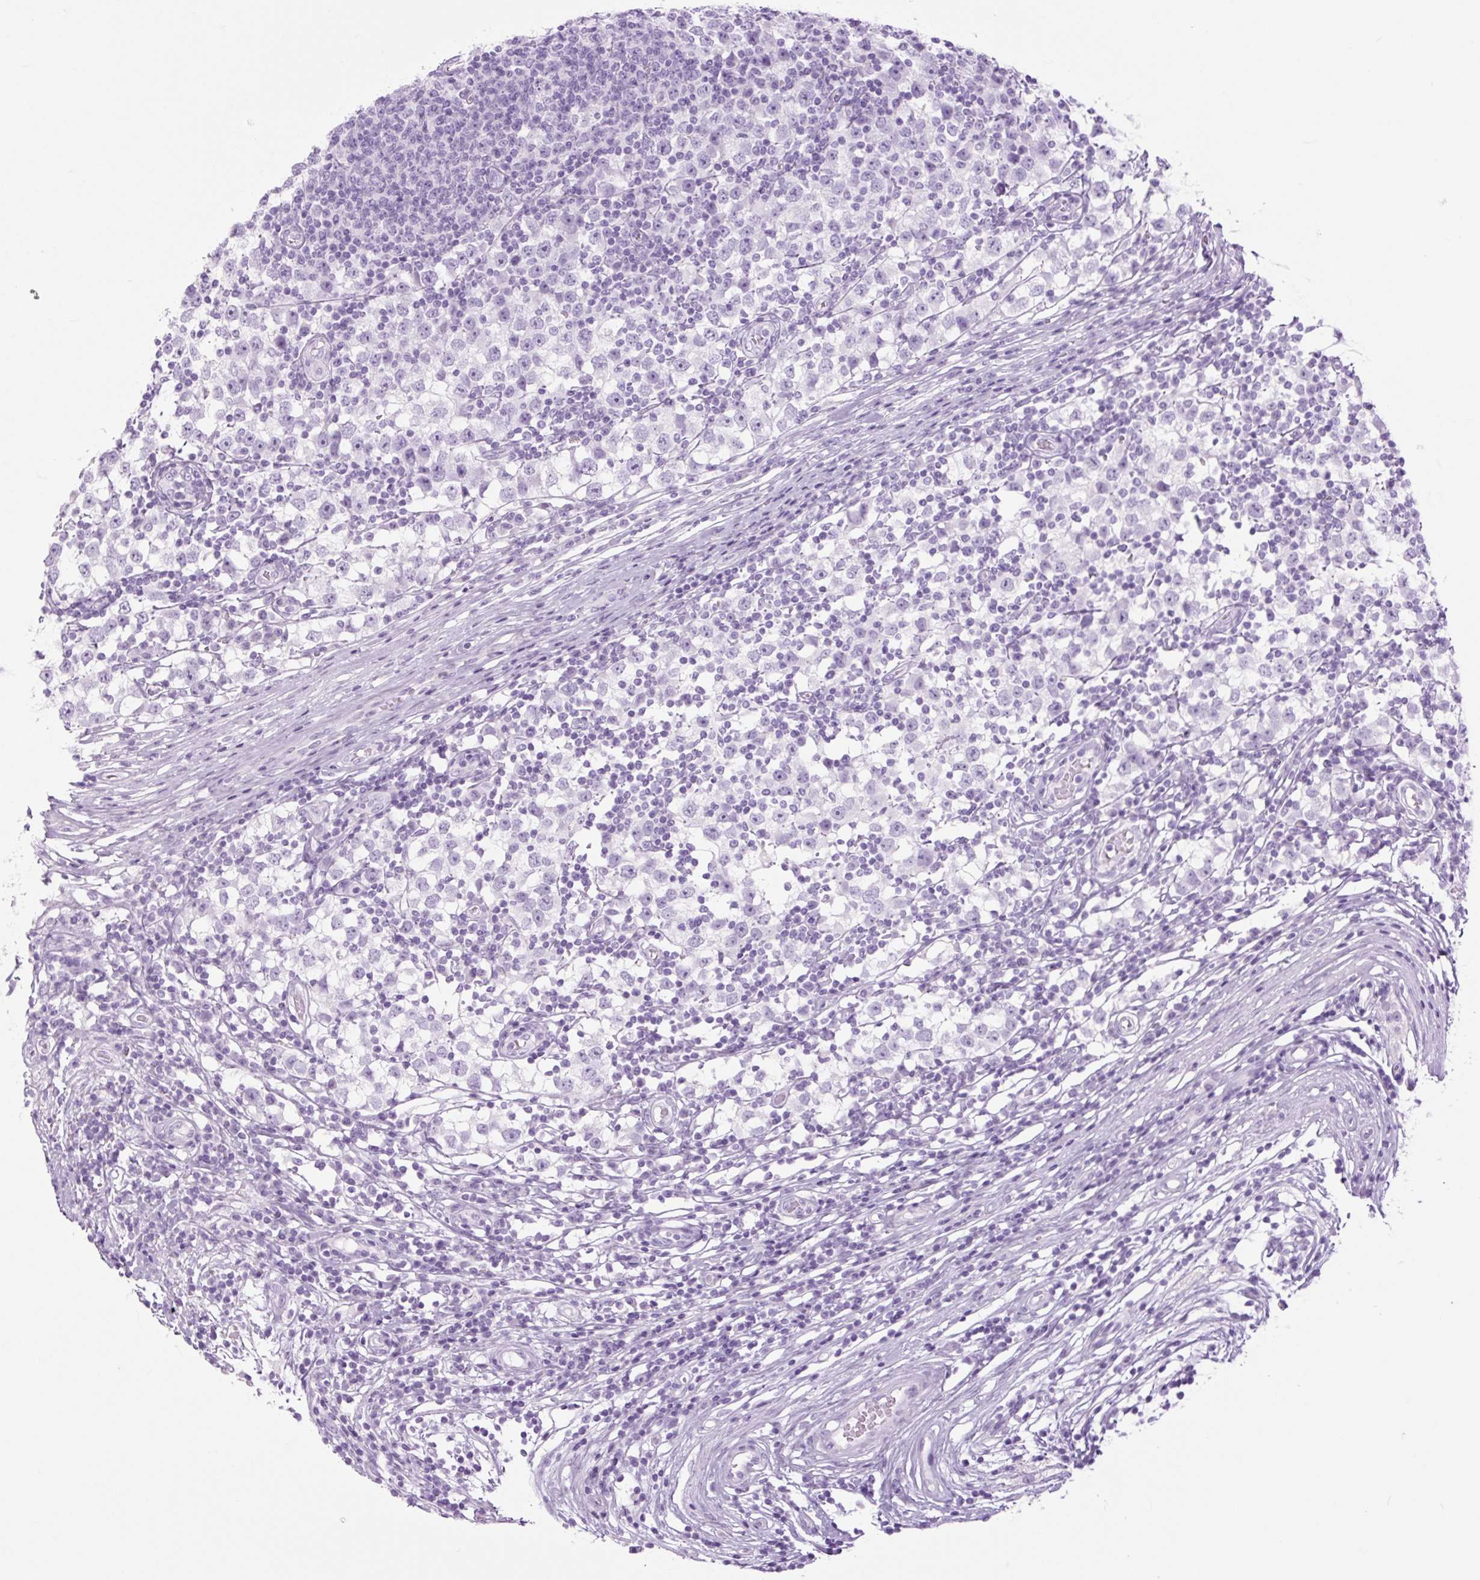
{"staining": {"intensity": "negative", "quantity": "none", "location": "none"}, "tissue": "testis cancer", "cell_type": "Tumor cells", "image_type": "cancer", "snomed": [{"axis": "morphology", "description": "Seminoma, NOS"}, {"axis": "topography", "description": "Testis"}], "caption": "A micrograph of human testis seminoma is negative for staining in tumor cells.", "gene": "TFF2", "patient": {"sex": "male", "age": 65}}